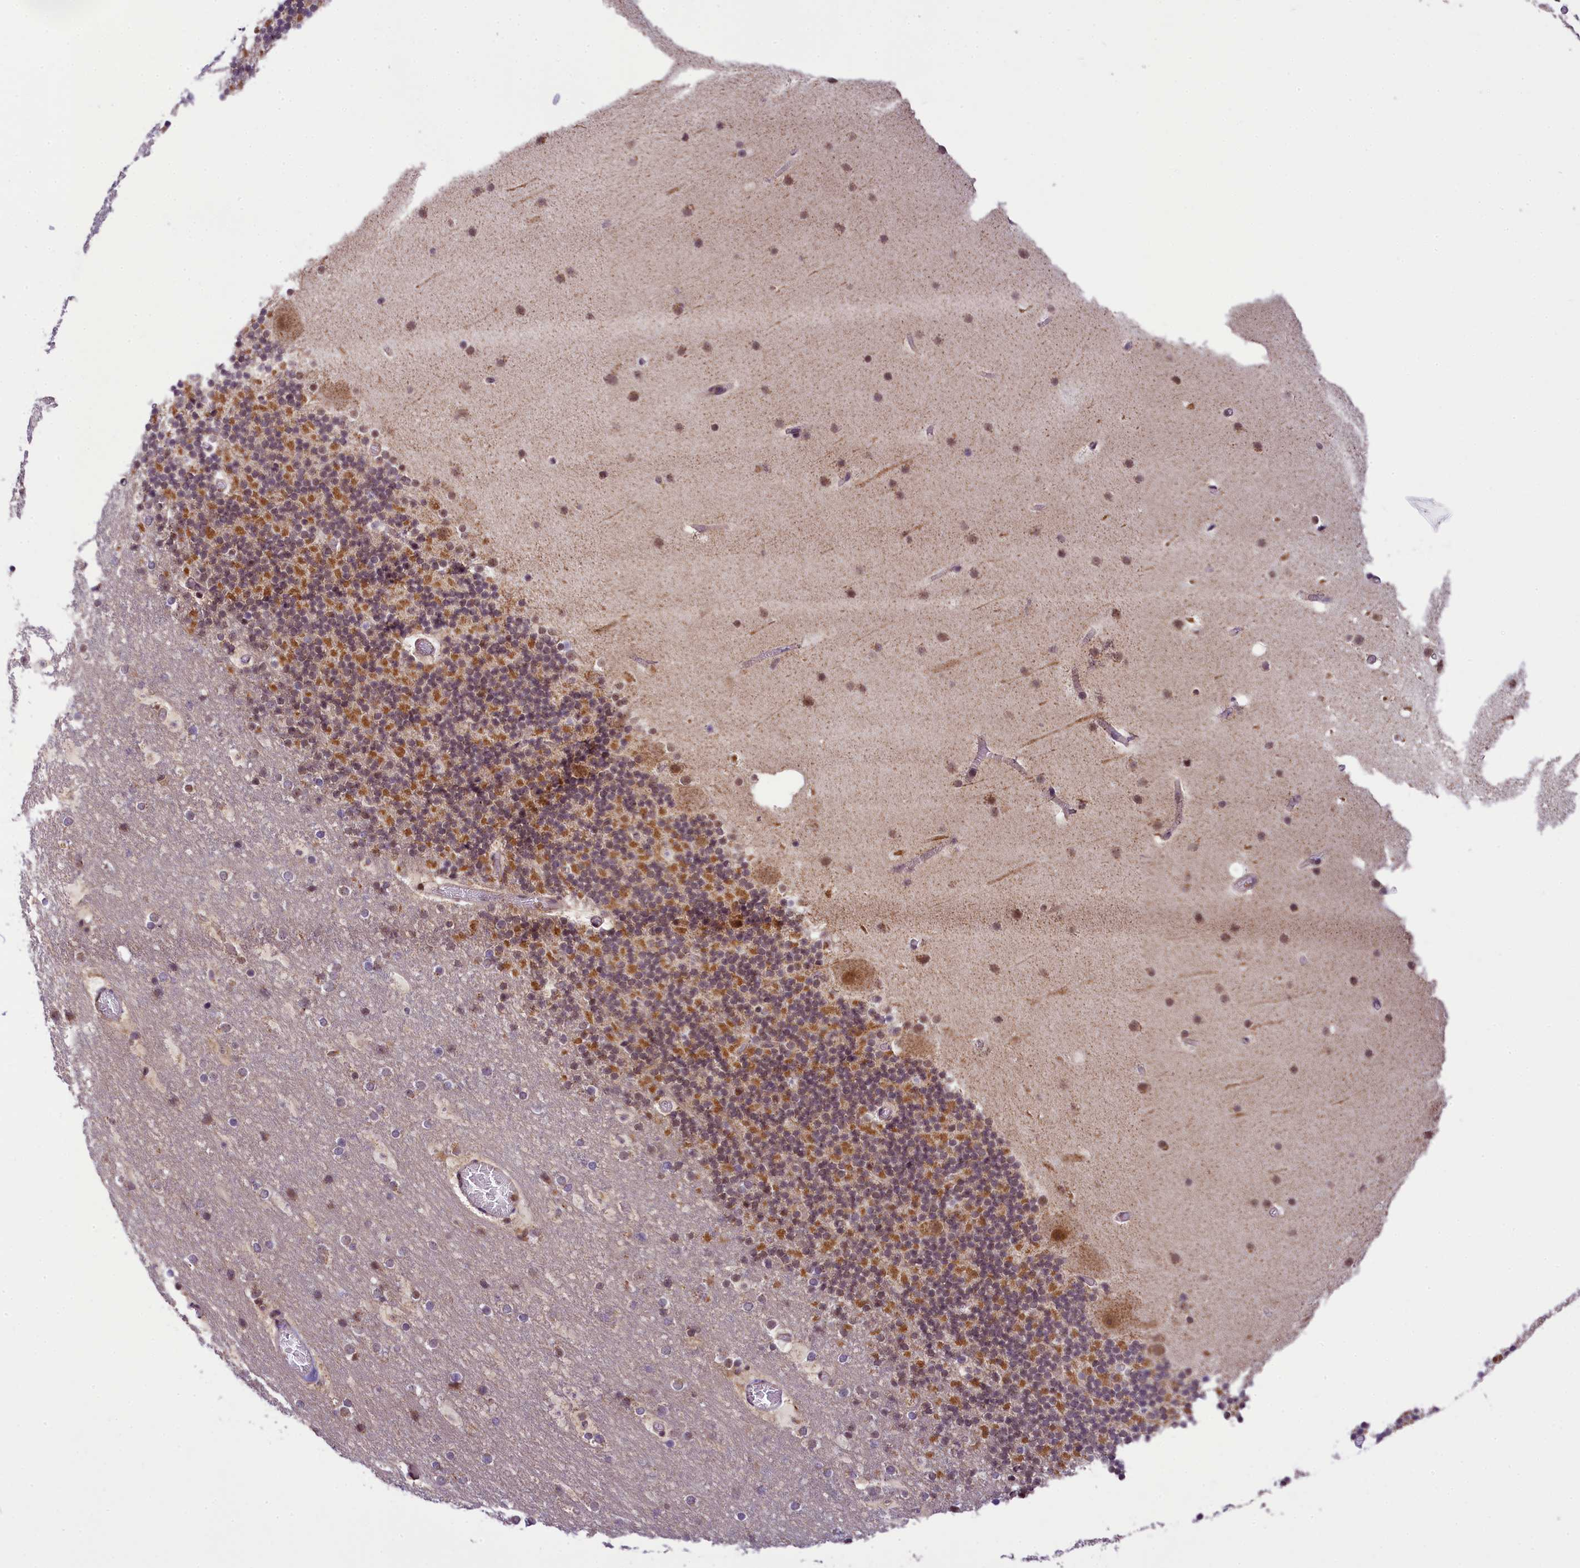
{"staining": {"intensity": "moderate", "quantity": "25%-75%", "location": "cytoplasmic/membranous"}, "tissue": "cerebellum", "cell_type": "Cells in granular layer", "image_type": "normal", "snomed": [{"axis": "morphology", "description": "Normal tissue, NOS"}, {"axis": "topography", "description": "Cerebellum"}], "caption": "The immunohistochemical stain labels moderate cytoplasmic/membranous expression in cells in granular layer of normal cerebellum.", "gene": "PAF1", "patient": {"sex": "male", "age": 57}}